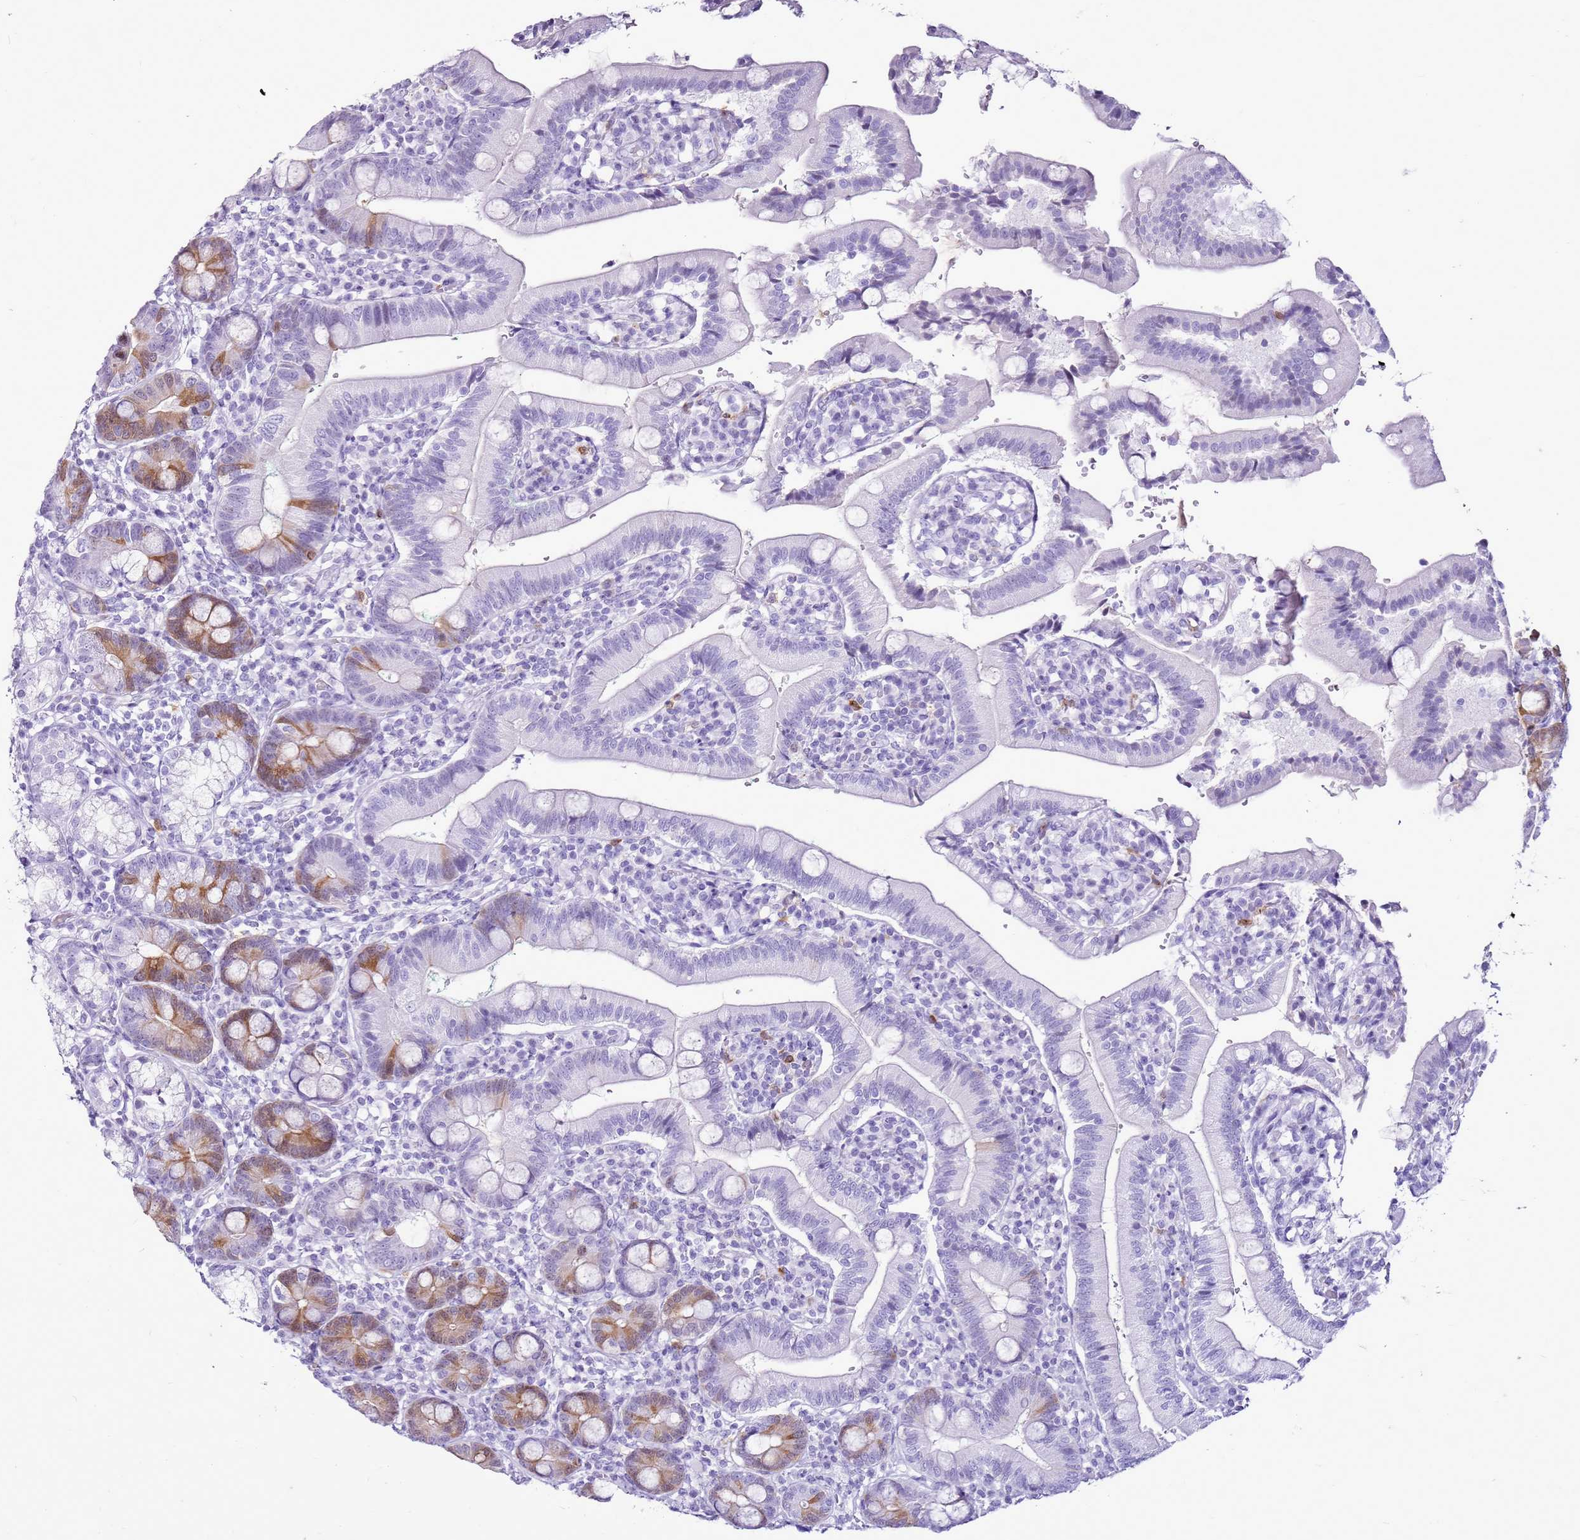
{"staining": {"intensity": "moderate", "quantity": "<25%", "location": "cytoplasmic/membranous"}, "tissue": "duodenum", "cell_type": "Glandular cells", "image_type": "normal", "snomed": [{"axis": "morphology", "description": "Normal tissue, NOS"}, {"axis": "topography", "description": "Duodenum"}], "caption": "This photomicrograph reveals IHC staining of unremarkable duodenum, with low moderate cytoplasmic/membranous staining in about <25% of glandular cells.", "gene": "SPC25", "patient": {"sex": "female", "age": 67}}